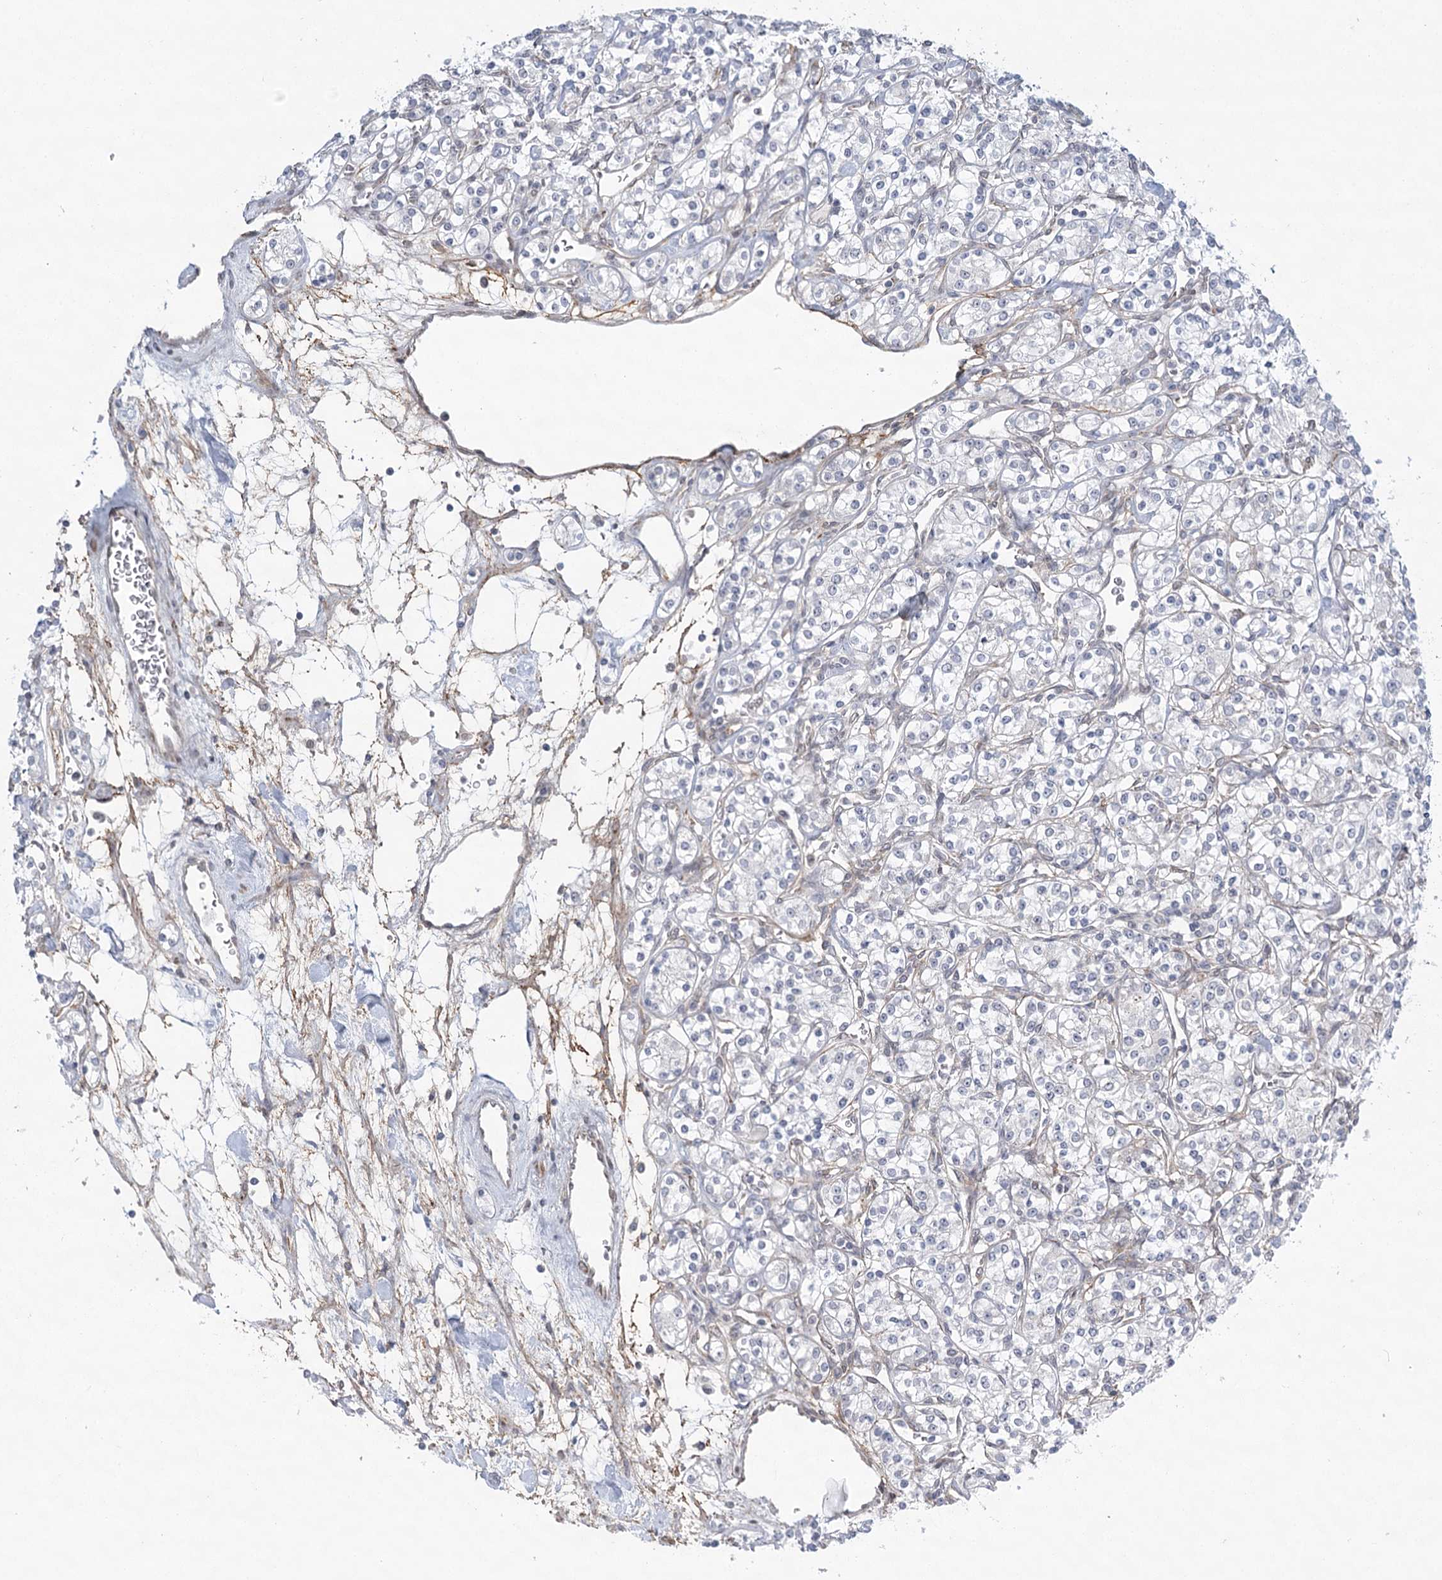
{"staining": {"intensity": "negative", "quantity": "none", "location": "none"}, "tissue": "renal cancer", "cell_type": "Tumor cells", "image_type": "cancer", "snomed": [{"axis": "morphology", "description": "Adenocarcinoma, NOS"}, {"axis": "topography", "description": "Kidney"}], "caption": "High magnification brightfield microscopy of renal cancer stained with DAB (brown) and counterstained with hematoxylin (blue): tumor cells show no significant staining.", "gene": "MED28", "patient": {"sex": "male", "age": 77}}